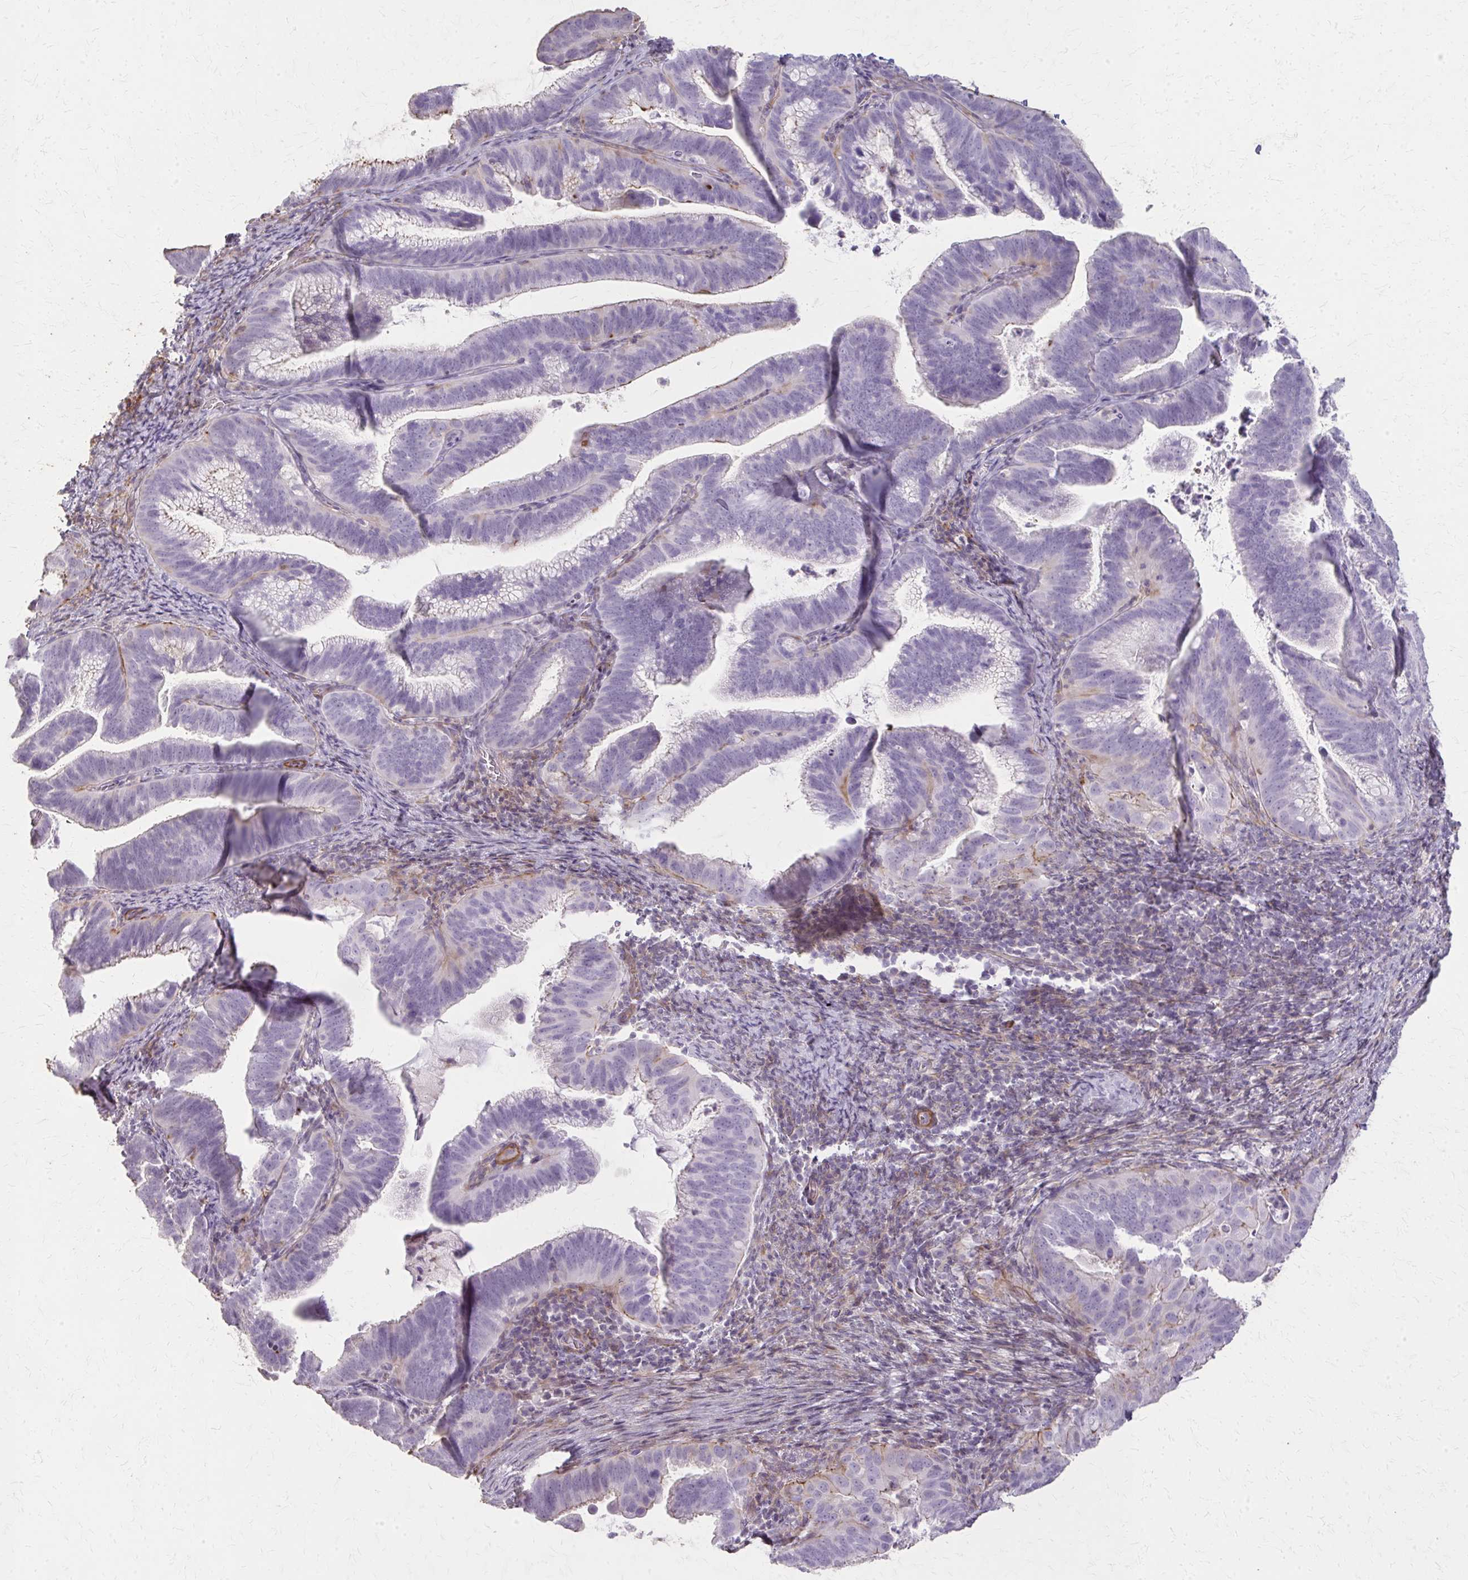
{"staining": {"intensity": "weak", "quantity": "<25%", "location": "cytoplasmic/membranous"}, "tissue": "cervical cancer", "cell_type": "Tumor cells", "image_type": "cancer", "snomed": [{"axis": "morphology", "description": "Adenocarcinoma, NOS"}, {"axis": "topography", "description": "Cervix"}], "caption": "Tumor cells are negative for protein expression in human adenocarcinoma (cervical).", "gene": "TENM4", "patient": {"sex": "female", "age": 61}}